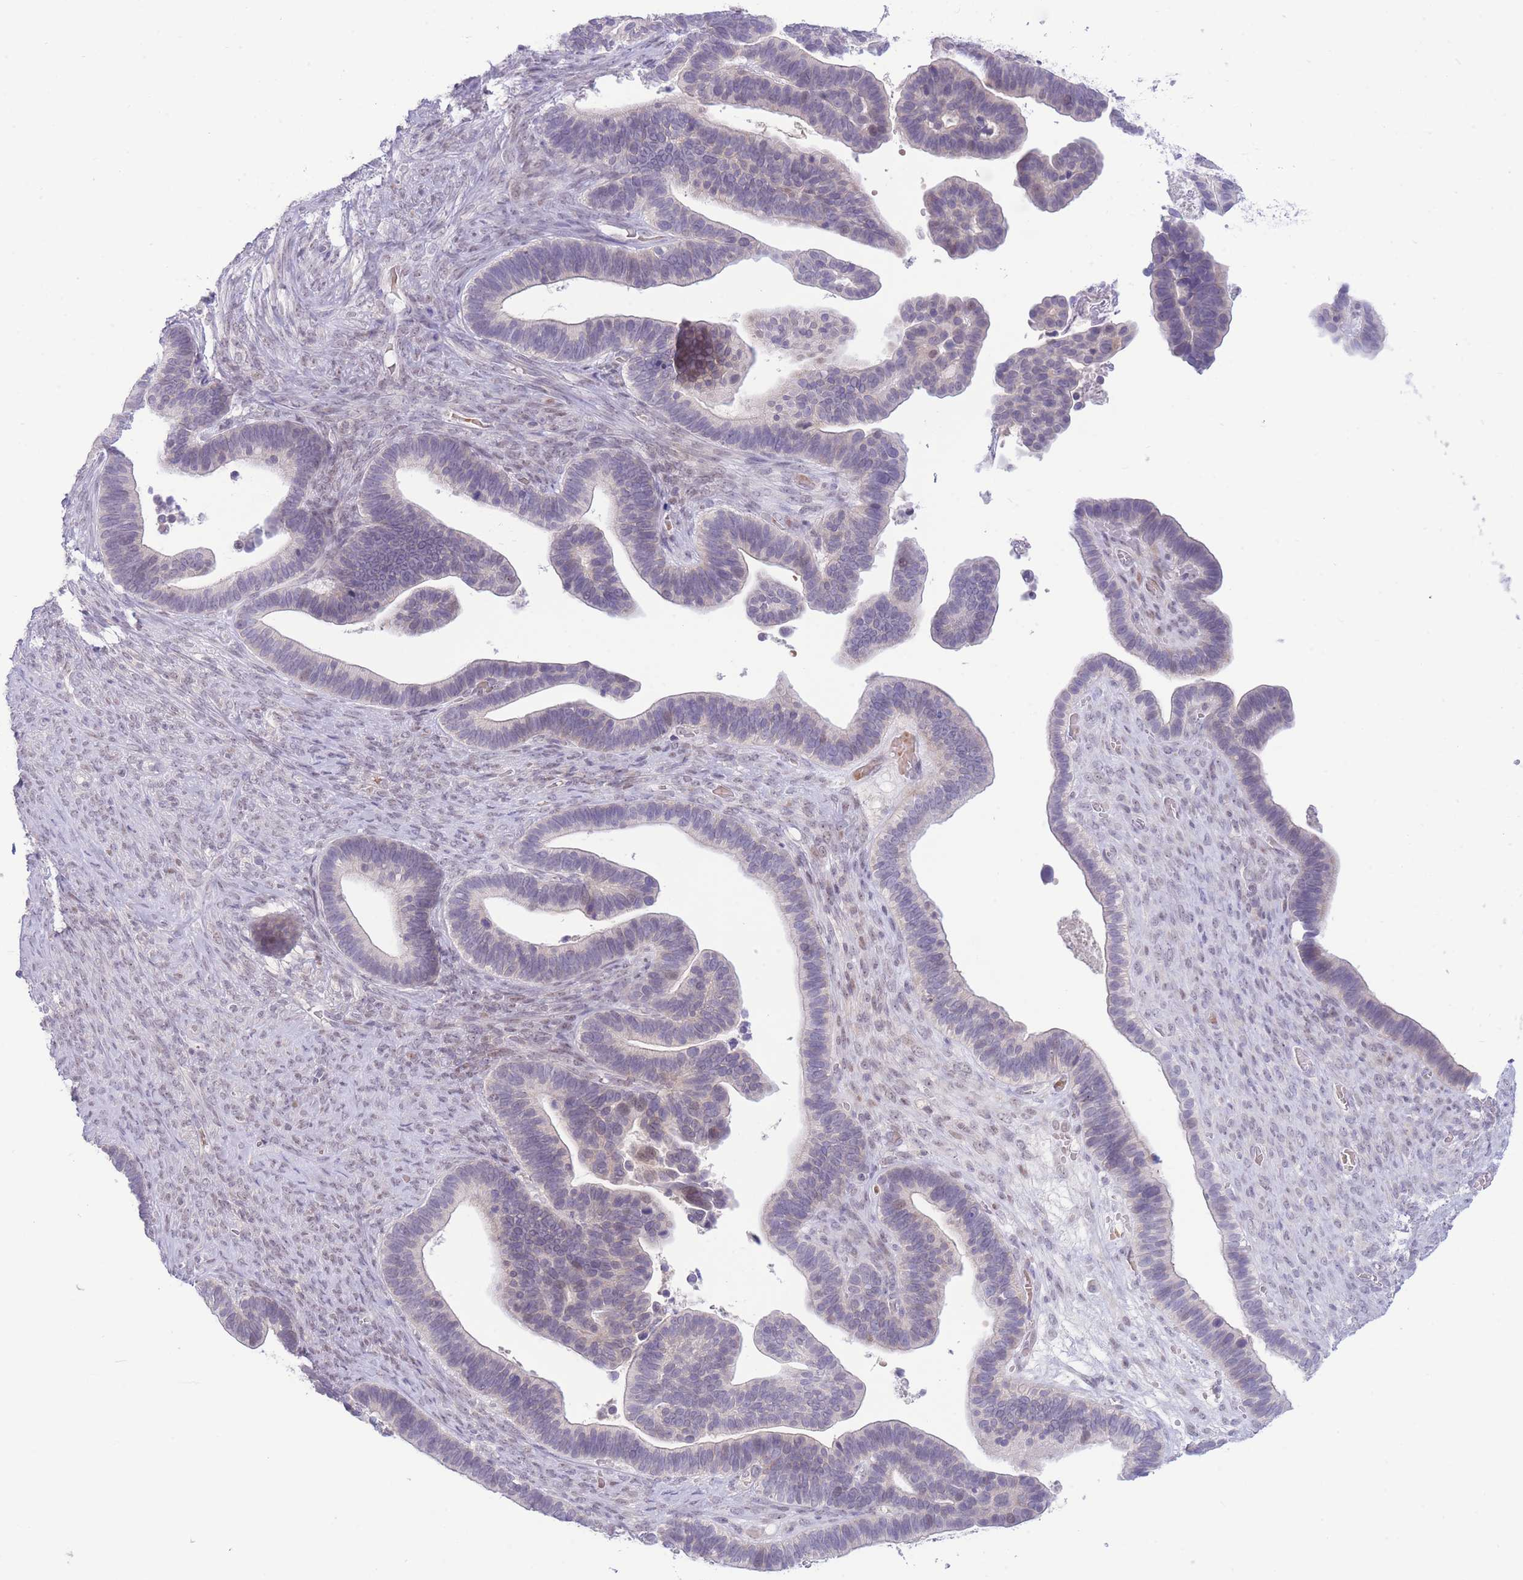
{"staining": {"intensity": "negative", "quantity": "none", "location": "none"}, "tissue": "ovarian cancer", "cell_type": "Tumor cells", "image_type": "cancer", "snomed": [{"axis": "morphology", "description": "Cystadenocarcinoma, serous, NOS"}, {"axis": "topography", "description": "Ovary"}], "caption": "Tumor cells show no significant protein staining in ovarian cancer. (DAB (3,3'-diaminobenzidine) immunohistochemistry visualized using brightfield microscopy, high magnification).", "gene": "FBXO46", "patient": {"sex": "female", "age": 56}}